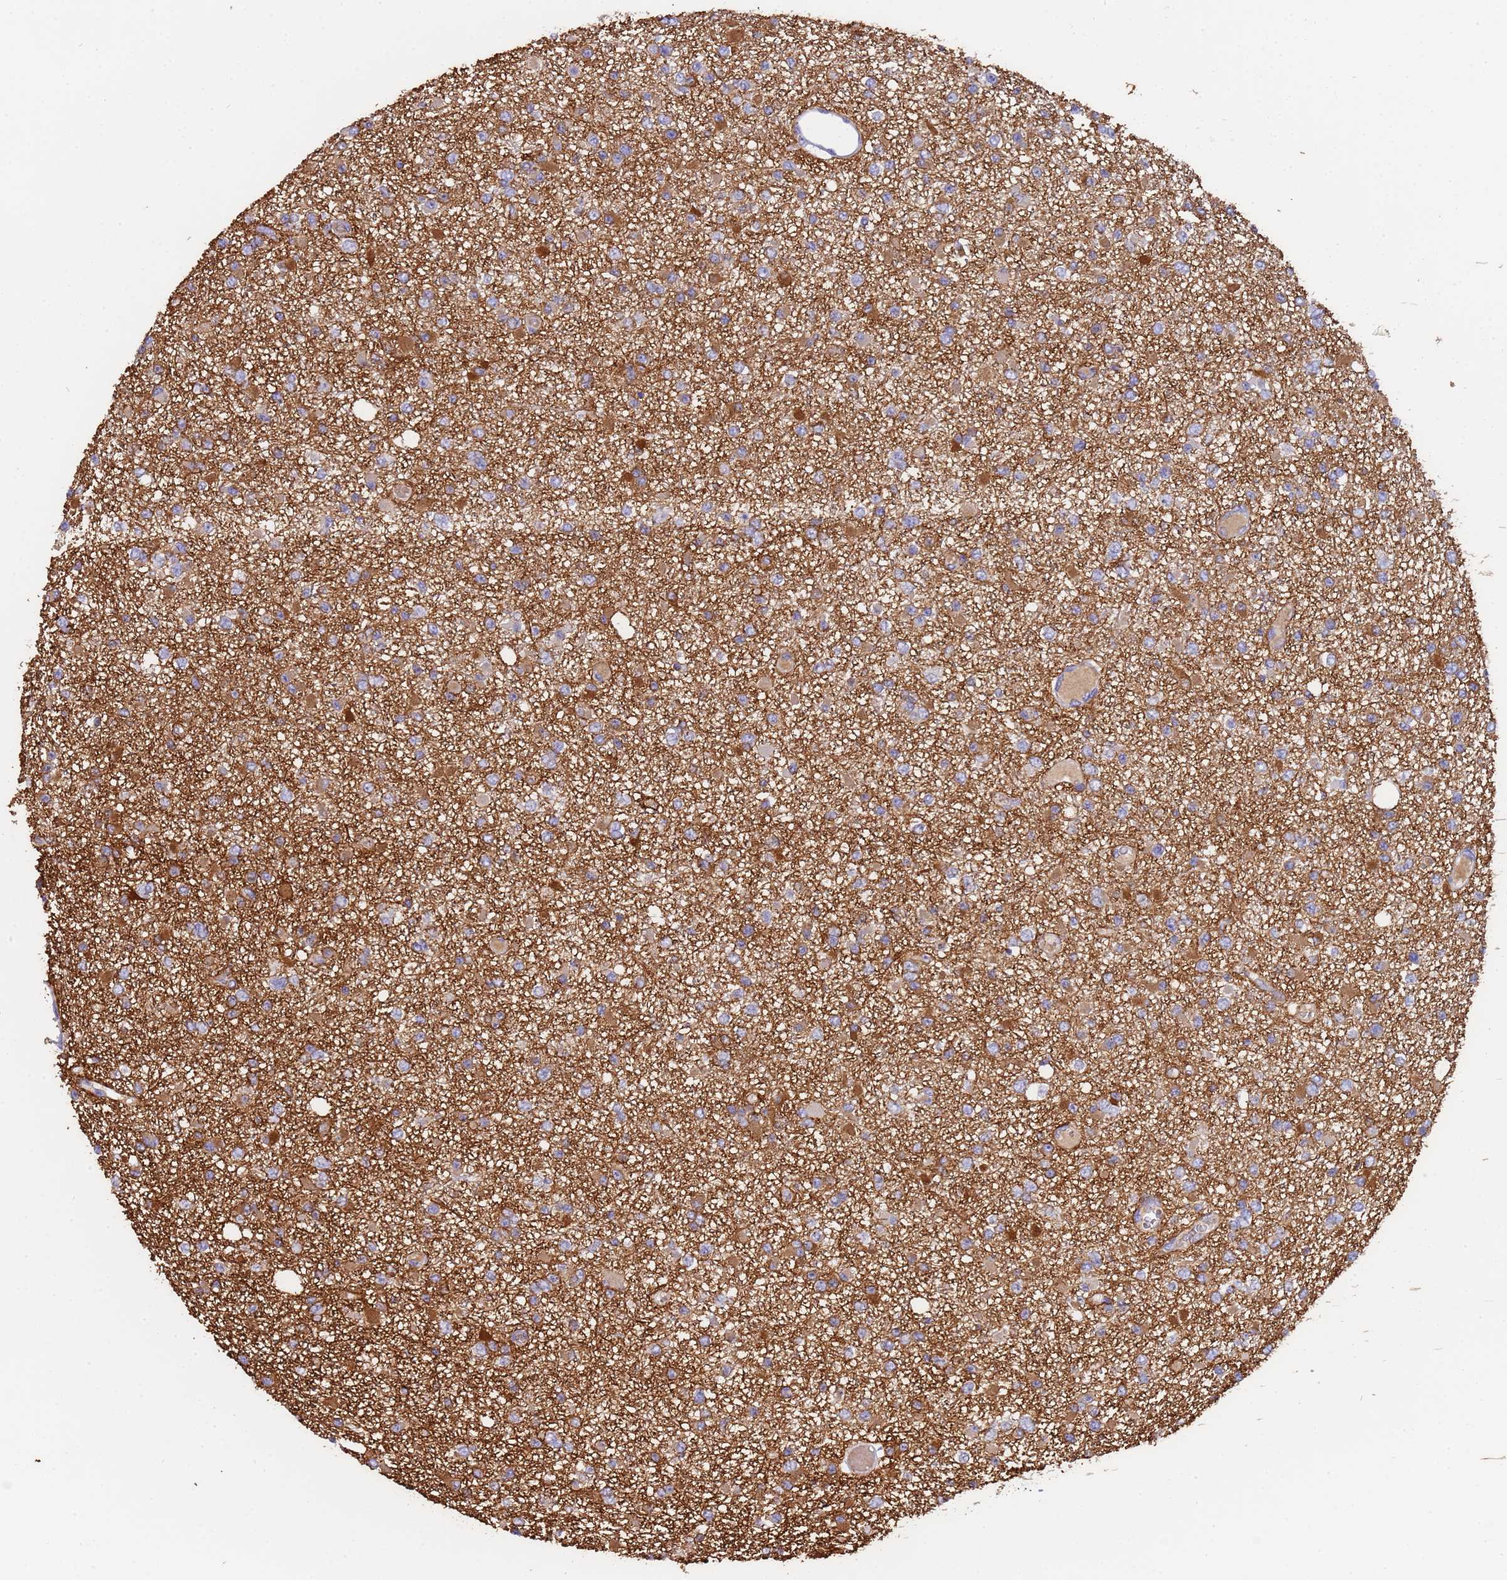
{"staining": {"intensity": "moderate", "quantity": "<25%", "location": "cytoplasmic/membranous"}, "tissue": "glioma", "cell_type": "Tumor cells", "image_type": "cancer", "snomed": [{"axis": "morphology", "description": "Glioma, malignant, Low grade"}, {"axis": "topography", "description": "Brain"}], "caption": "Protein expression analysis of glioma displays moderate cytoplasmic/membranous staining in approximately <25% of tumor cells.", "gene": "SLC24A3", "patient": {"sex": "female", "age": 22}}